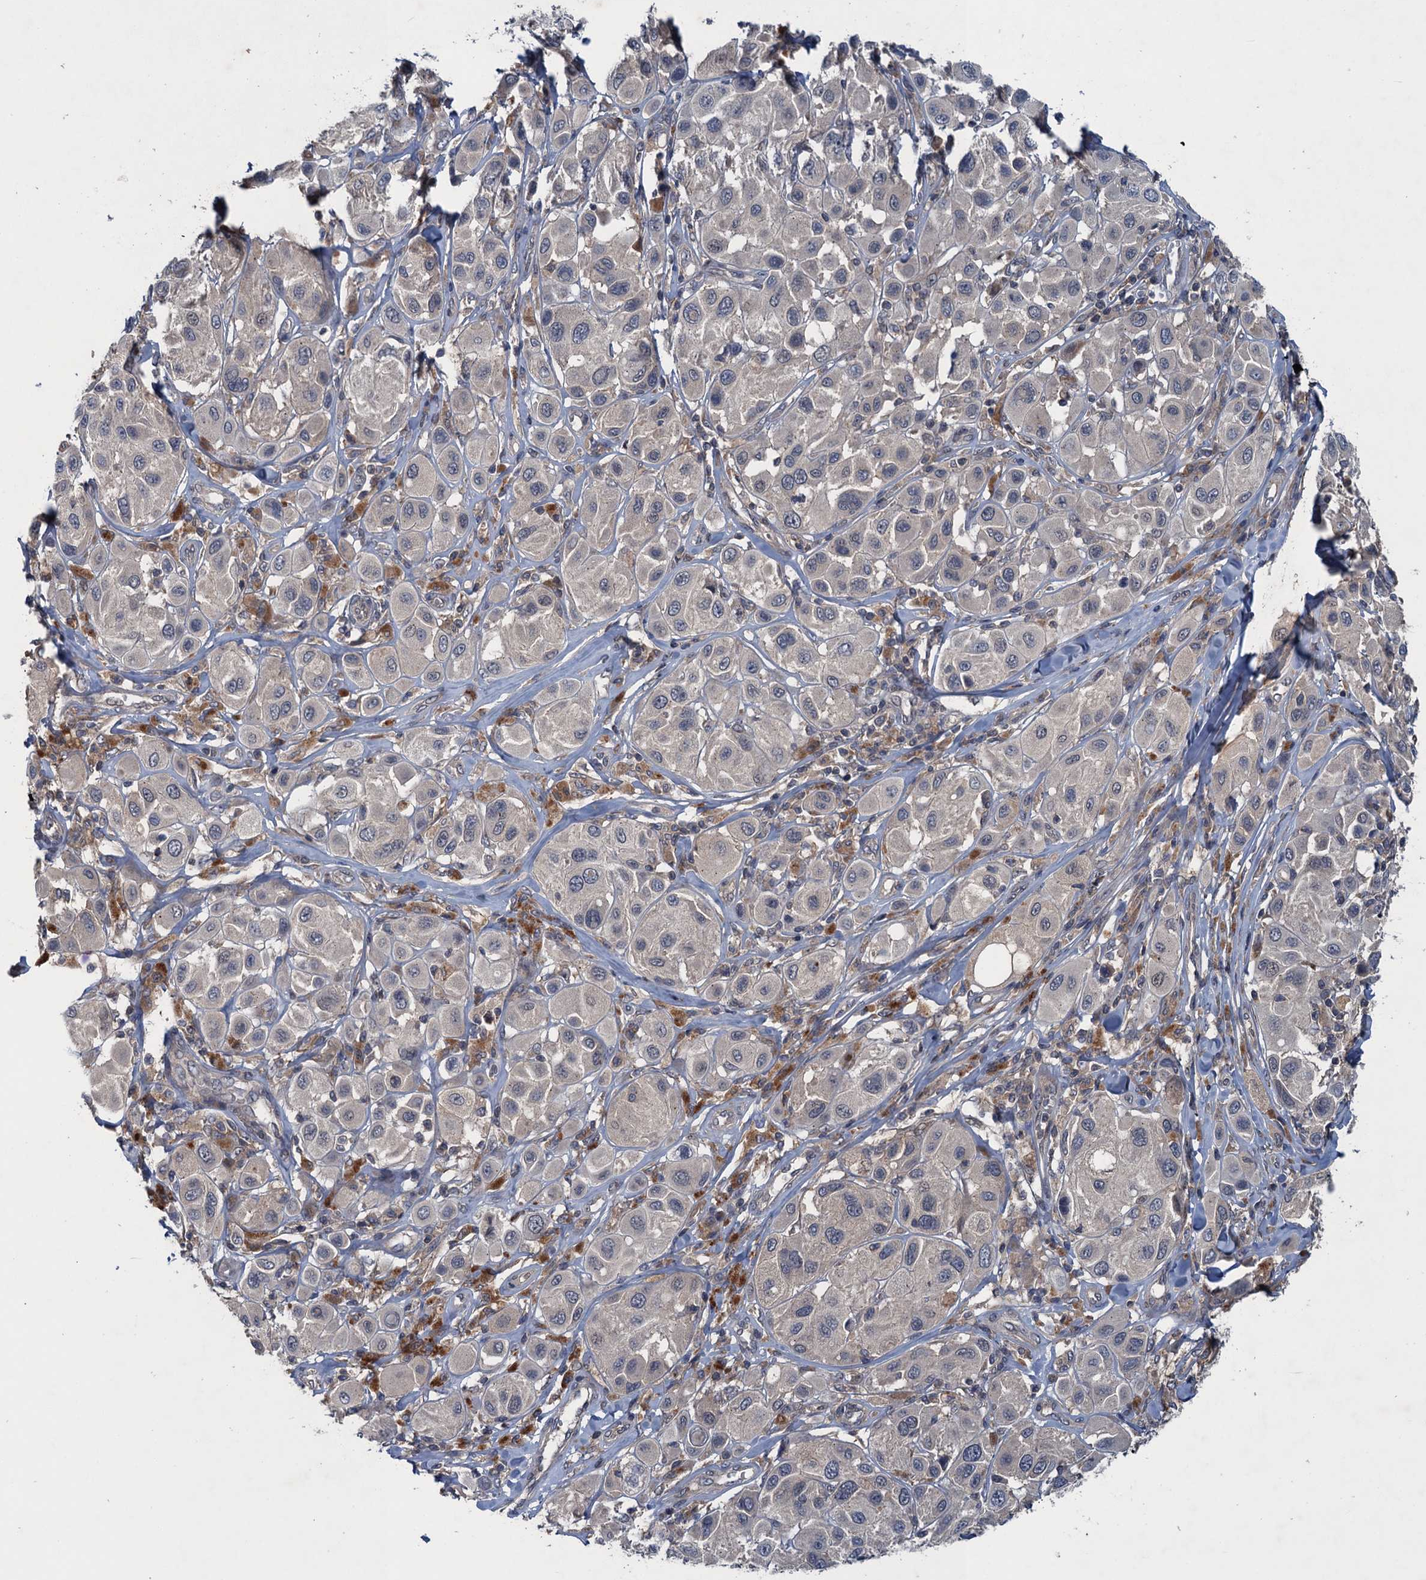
{"staining": {"intensity": "negative", "quantity": "none", "location": "none"}, "tissue": "melanoma", "cell_type": "Tumor cells", "image_type": "cancer", "snomed": [{"axis": "morphology", "description": "Malignant melanoma, Metastatic site"}, {"axis": "topography", "description": "Skin"}], "caption": "There is no significant expression in tumor cells of malignant melanoma (metastatic site).", "gene": "RNF165", "patient": {"sex": "male", "age": 41}}